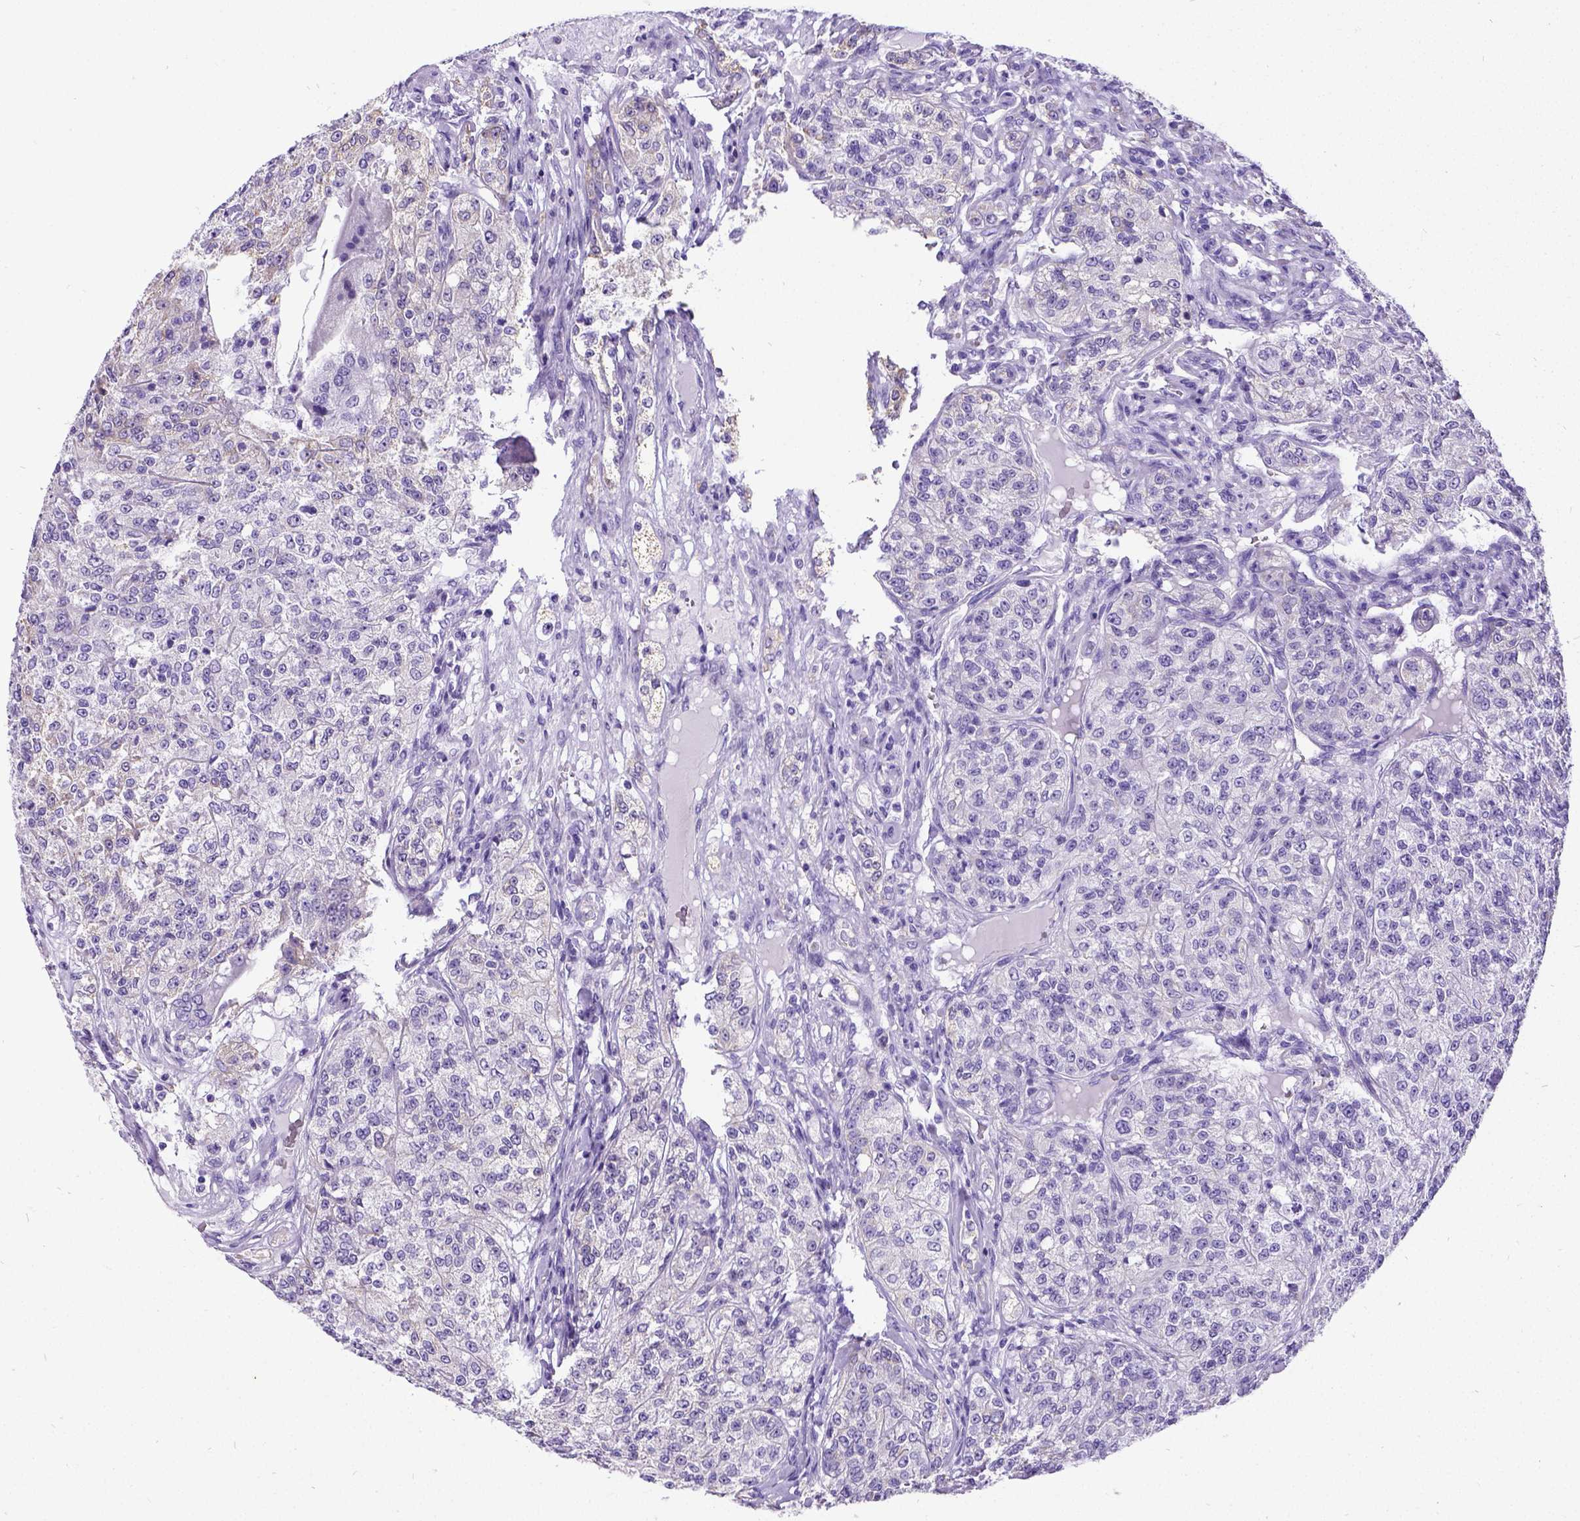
{"staining": {"intensity": "negative", "quantity": "none", "location": "none"}, "tissue": "renal cancer", "cell_type": "Tumor cells", "image_type": "cancer", "snomed": [{"axis": "morphology", "description": "Adenocarcinoma, NOS"}, {"axis": "topography", "description": "Kidney"}], "caption": "This is a image of immunohistochemistry staining of renal cancer (adenocarcinoma), which shows no expression in tumor cells.", "gene": "SATB2", "patient": {"sex": "female", "age": 63}}